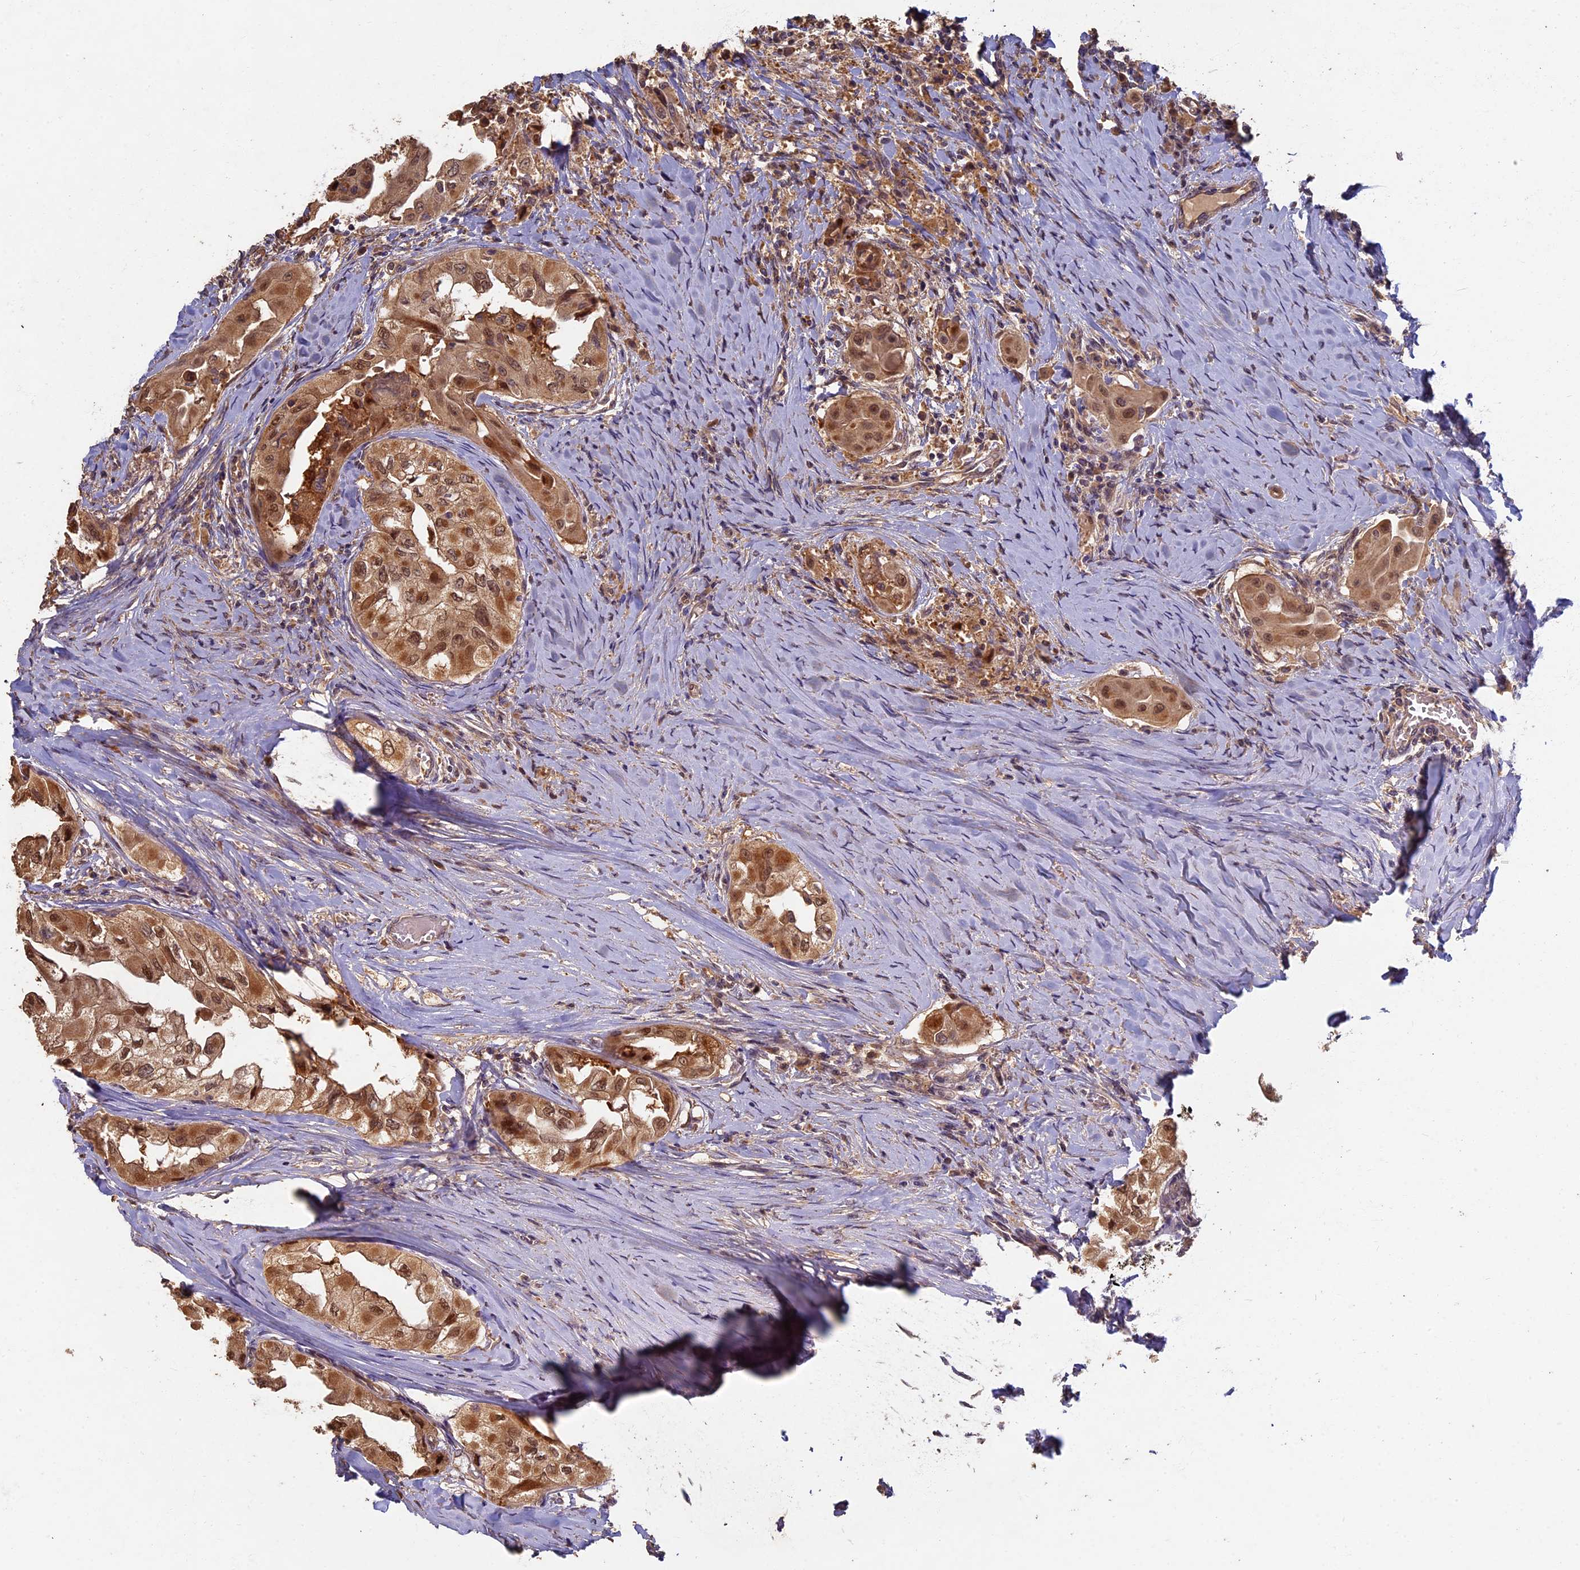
{"staining": {"intensity": "moderate", "quantity": ">75%", "location": "cytoplasmic/membranous,nuclear"}, "tissue": "thyroid cancer", "cell_type": "Tumor cells", "image_type": "cancer", "snomed": [{"axis": "morphology", "description": "Papillary adenocarcinoma, NOS"}, {"axis": "topography", "description": "Thyroid gland"}], "caption": "An image of human thyroid cancer (papillary adenocarcinoma) stained for a protein exhibits moderate cytoplasmic/membranous and nuclear brown staining in tumor cells. Nuclei are stained in blue.", "gene": "RSPH3", "patient": {"sex": "female", "age": 59}}